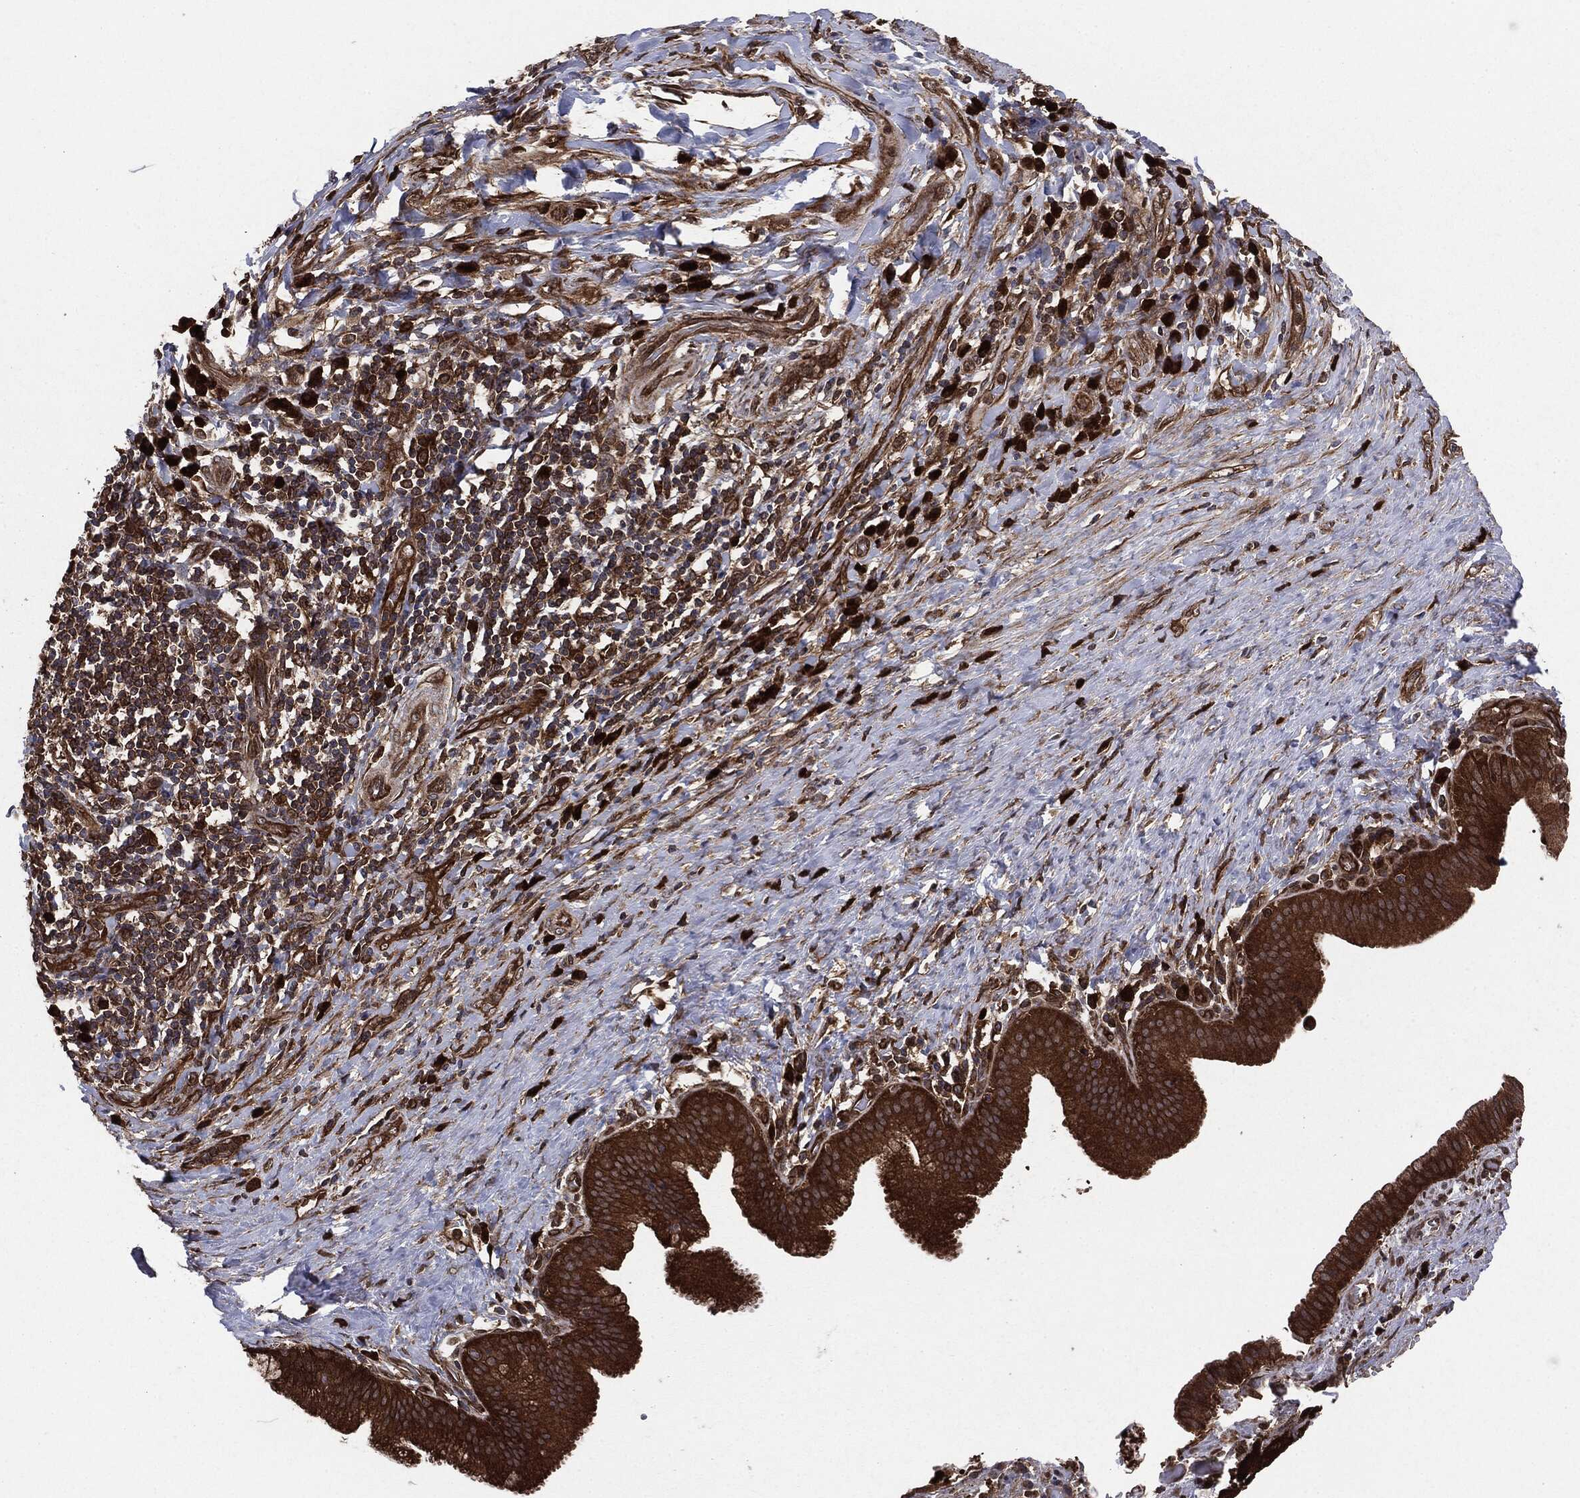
{"staining": {"intensity": "strong", "quantity": ">75%", "location": "cytoplasmic/membranous"}, "tissue": "liver cancer", "cell_type": "Tumor cells", "image_type": "cancer", "snomed": [{"axis": "morphology", "description": "Cholangiocarcinoma"}, {"axis": "topography", "description": "Liver"}], "caption": "Liver cancer (cholangiocarcinoma) stained with a protein marker reveals strong staining in tumor cells.", "gene": "NME1", "patient": {"sex": "female", "age": 73}}